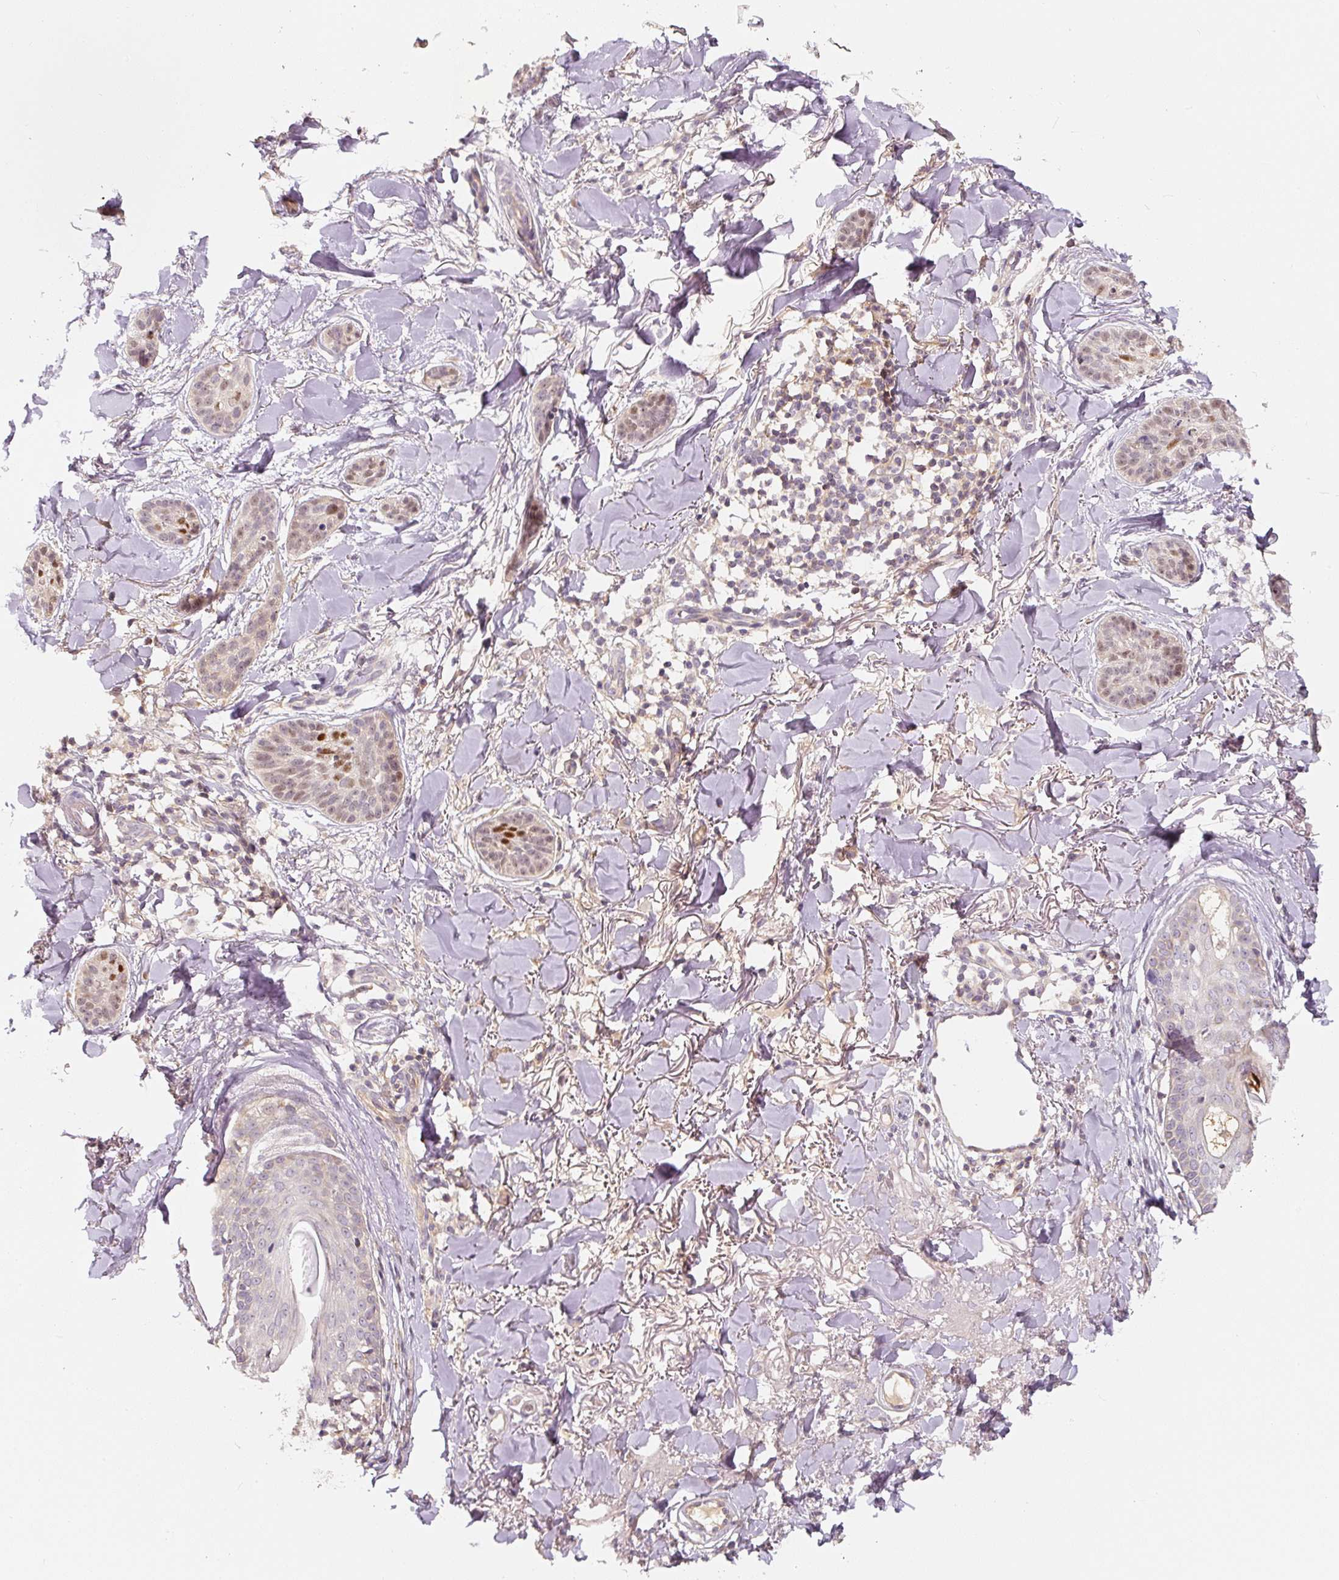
{"staining": {"intensity": "moderate", "quantity": "25%-75%", "location": "nuclear"}, "tissue": "skin cancer", "cell_type": "Tumor cells", "image_type": "cancer", "snomed": [{"axis": "morphology", "description": "Basal cell carcinoma"}, {"axis": "topography", "description": "Skin"}], "caption": "Immunohistochemical staining of skin cancer (basal cell carcinoma) displays medium levels of moderate nuclear positivity in about 25%-75% of tumor cells.", "gene": "PWWP3B", "patient": {"sex": "male", "age": 52}}